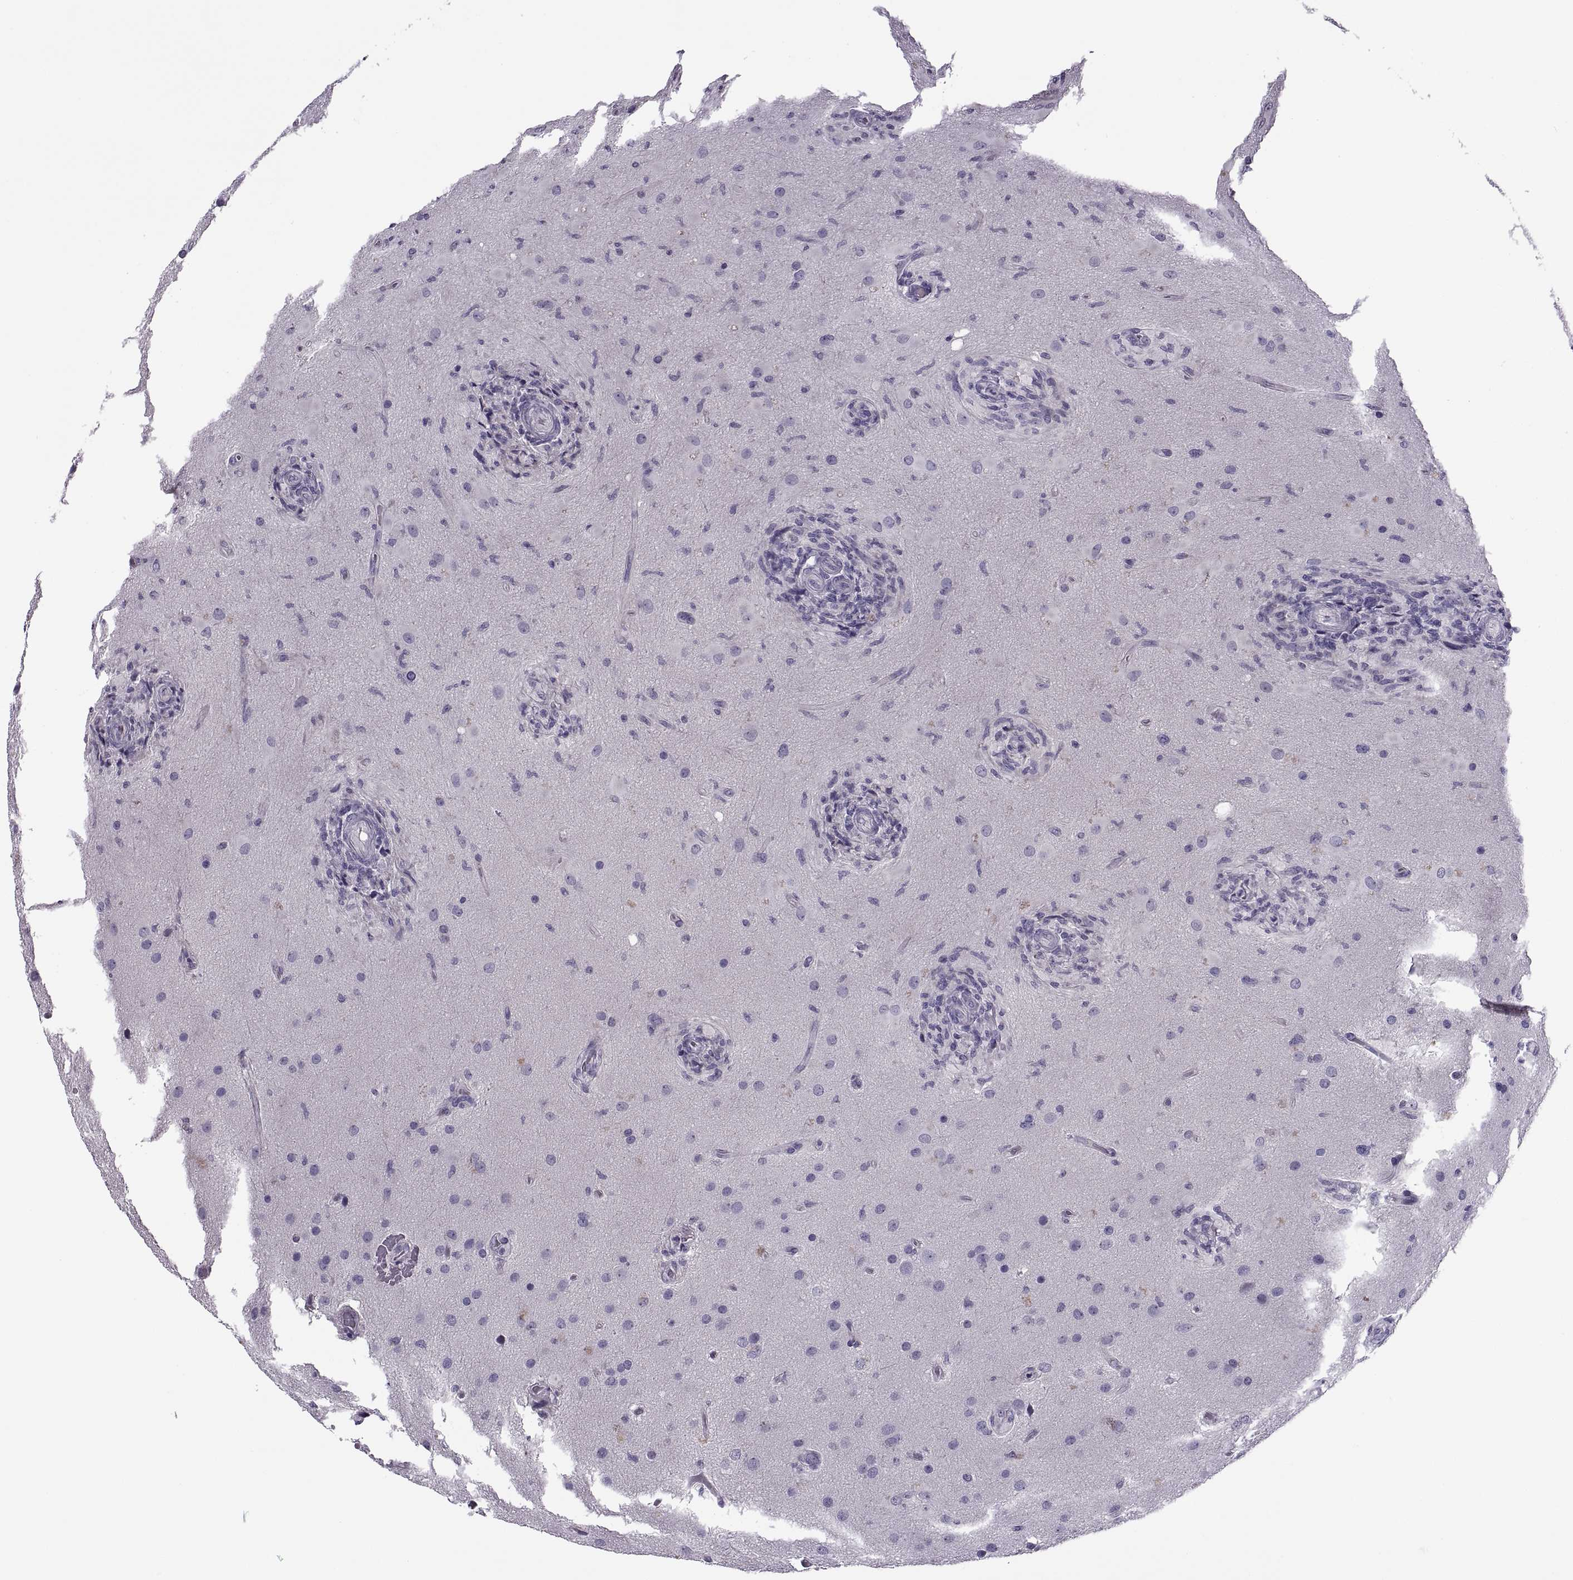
{"staining": {"intensity": "negative", "quantity": "none", "location": "none"}, "tissue": "glioma", "cell_type": "Tumor cells", "image_type": "cancer", "snomed": [{"axis": "morphology", "description": "Glioma, malignant, High grade"}, {"axis": "topography", "description": "Brain"}], "caption": "Immunohistochemical staining of glioma reveals no significant expression in tumor cells.", "gene": "MAGEB1", "patient": {"sex": "male", "age": 68}}